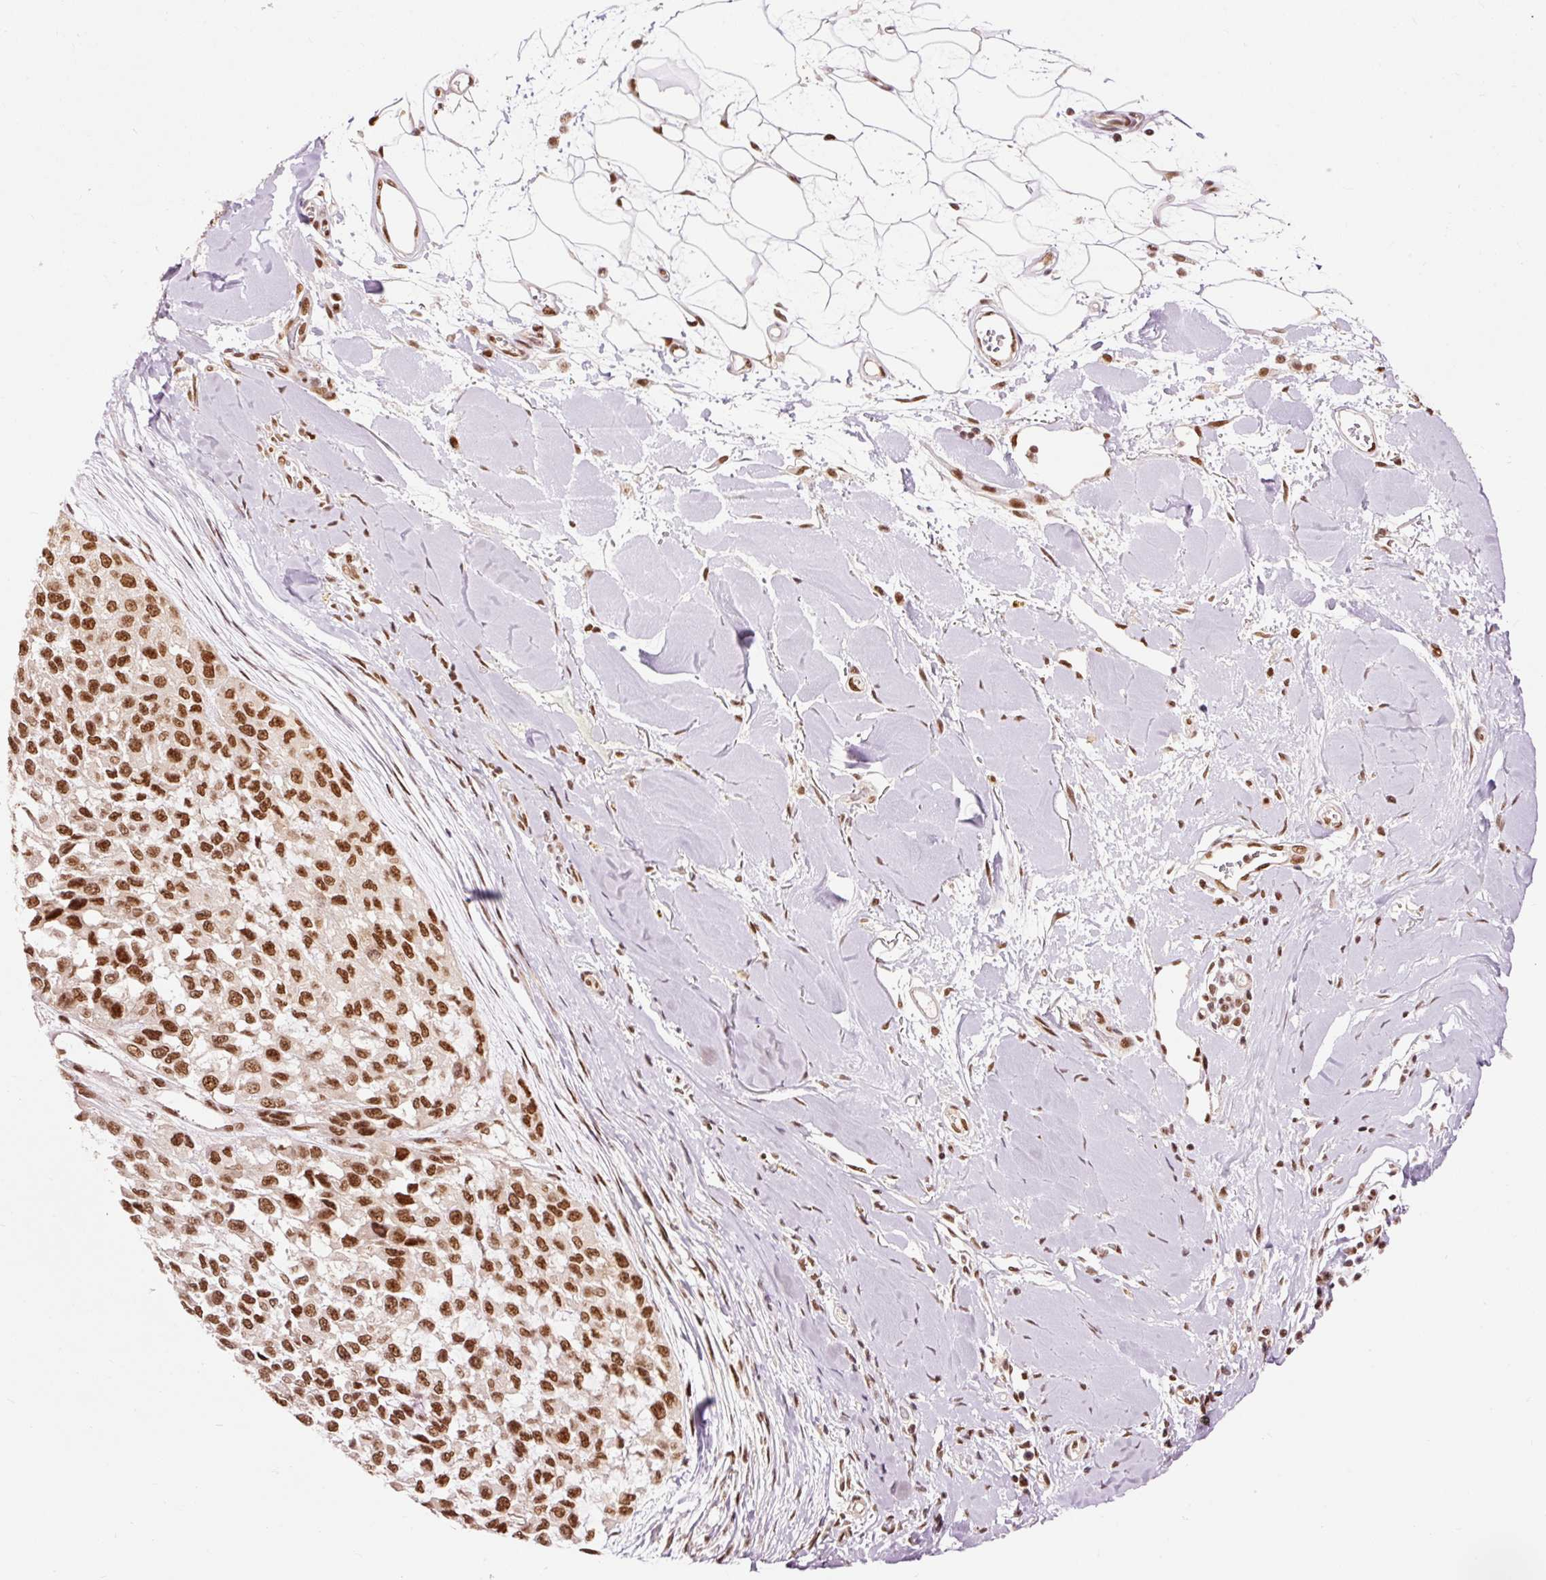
{"staining": {"intensity": "strong", "quantity": ">75%", "location": "nuclear"}, "tissue": "melanoma", "cell_type": "Tumor cells", "image_type": "cancer", "snomed": [{"axis": "morphology", "description": "Malignant melanoma, NOS"}, {"axis": "topography", "description": "Skin"}], "caption": "Melanoma stained for a protein (brown) exhibits strong nuclear positive staining in approximately >75% of tumor cells.", "gene": "ZBTB44", "patient": {"sex": "male", "age": 62}}